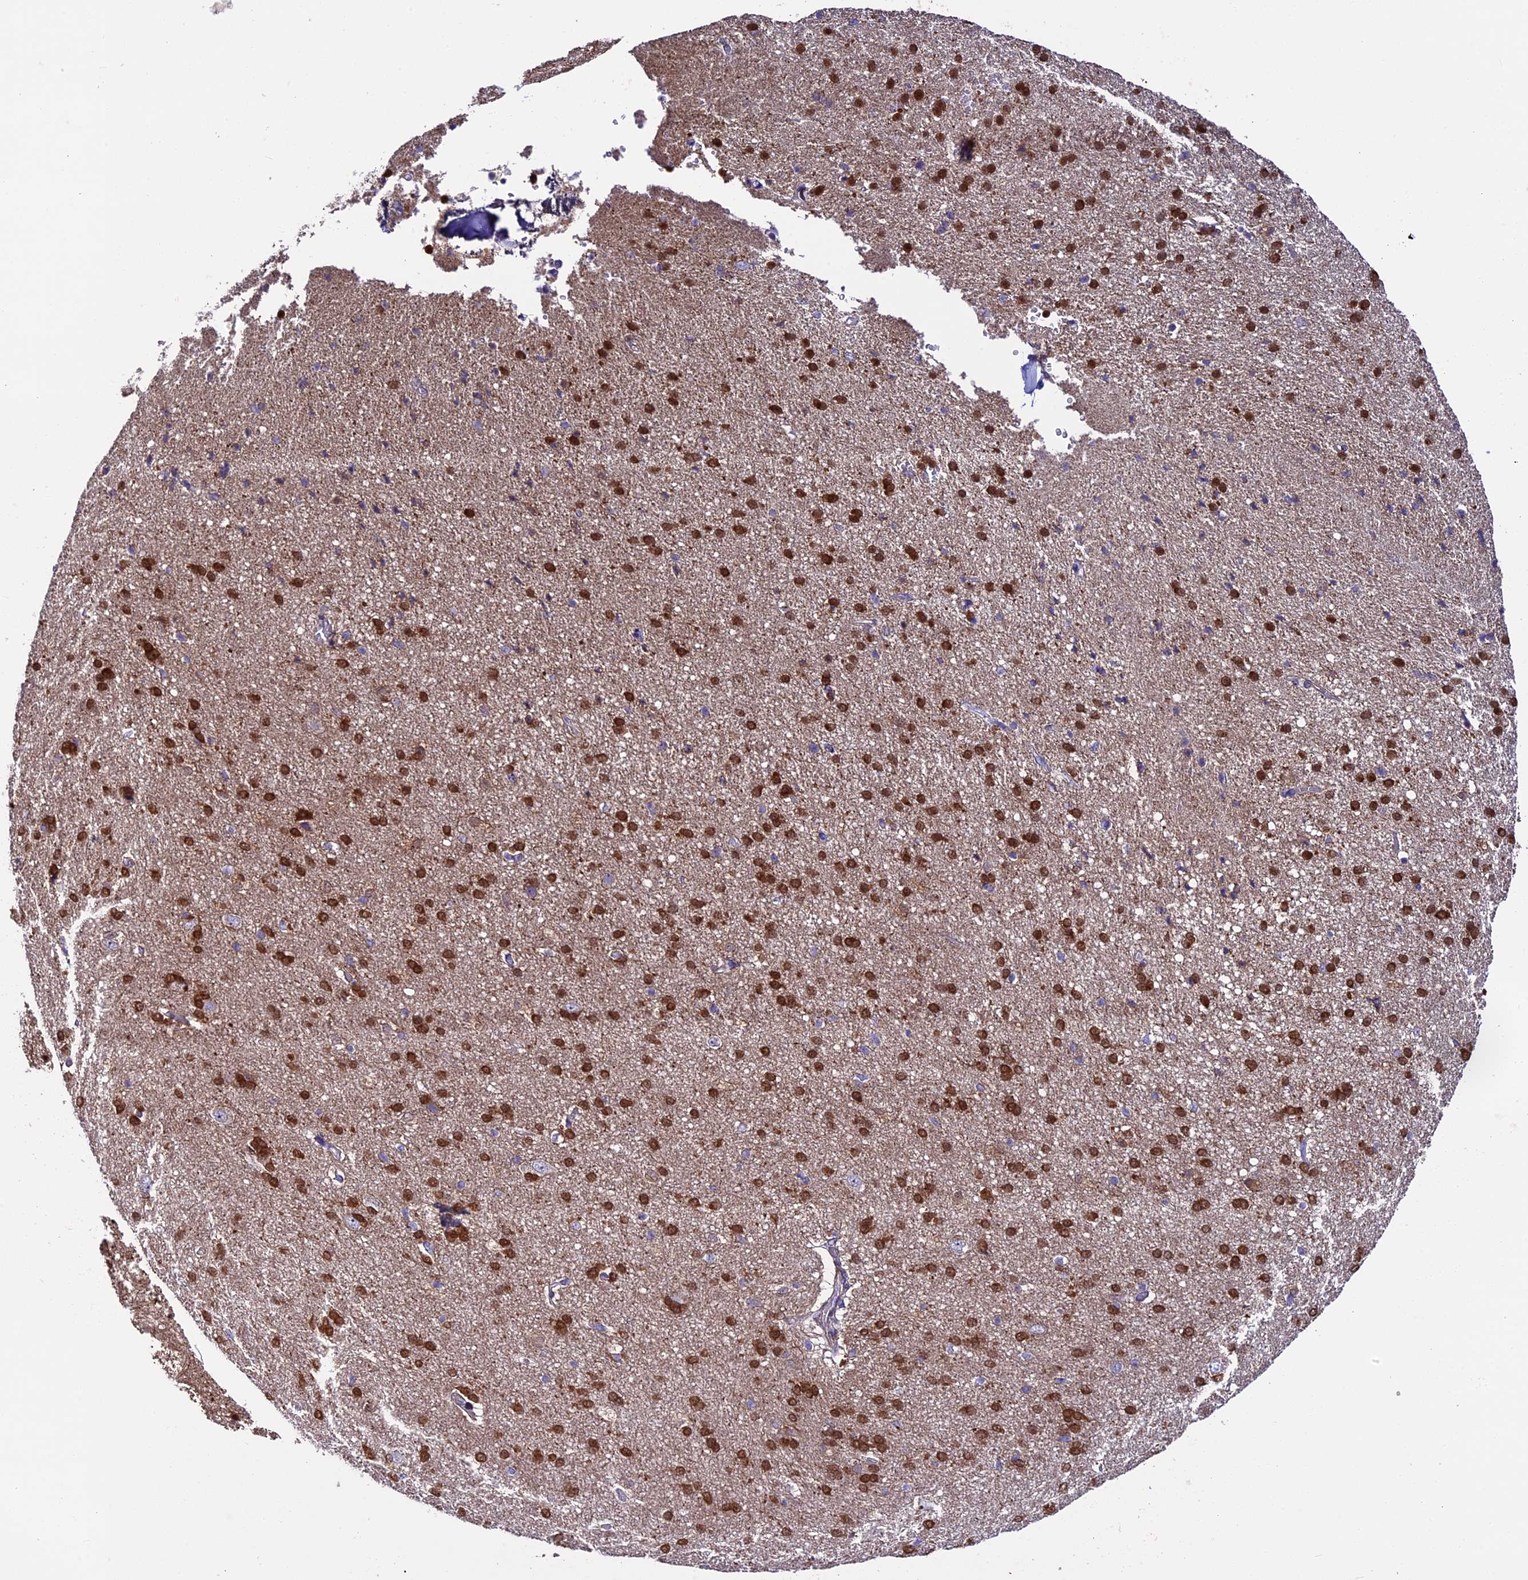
{"staining": {"intensity": "negative", "quantity": "none", "location": "none"}, "tissue": "cerebral cortex", "cell_type": "Endothelial cells", "image_type": "normal", "snomed": [{"axis": "morphology", "description": "Normal tissue, NOS"}, {"axis": "topography", "description": "Cerebral cortex"}], "caption": "Protein analysis of benign cerebral cortex reveals no significant expression in endothelial cells. Nuclei are stained in blue.", "gene": "IGSF6", "patient": {"sex": "male", "age": 62}}